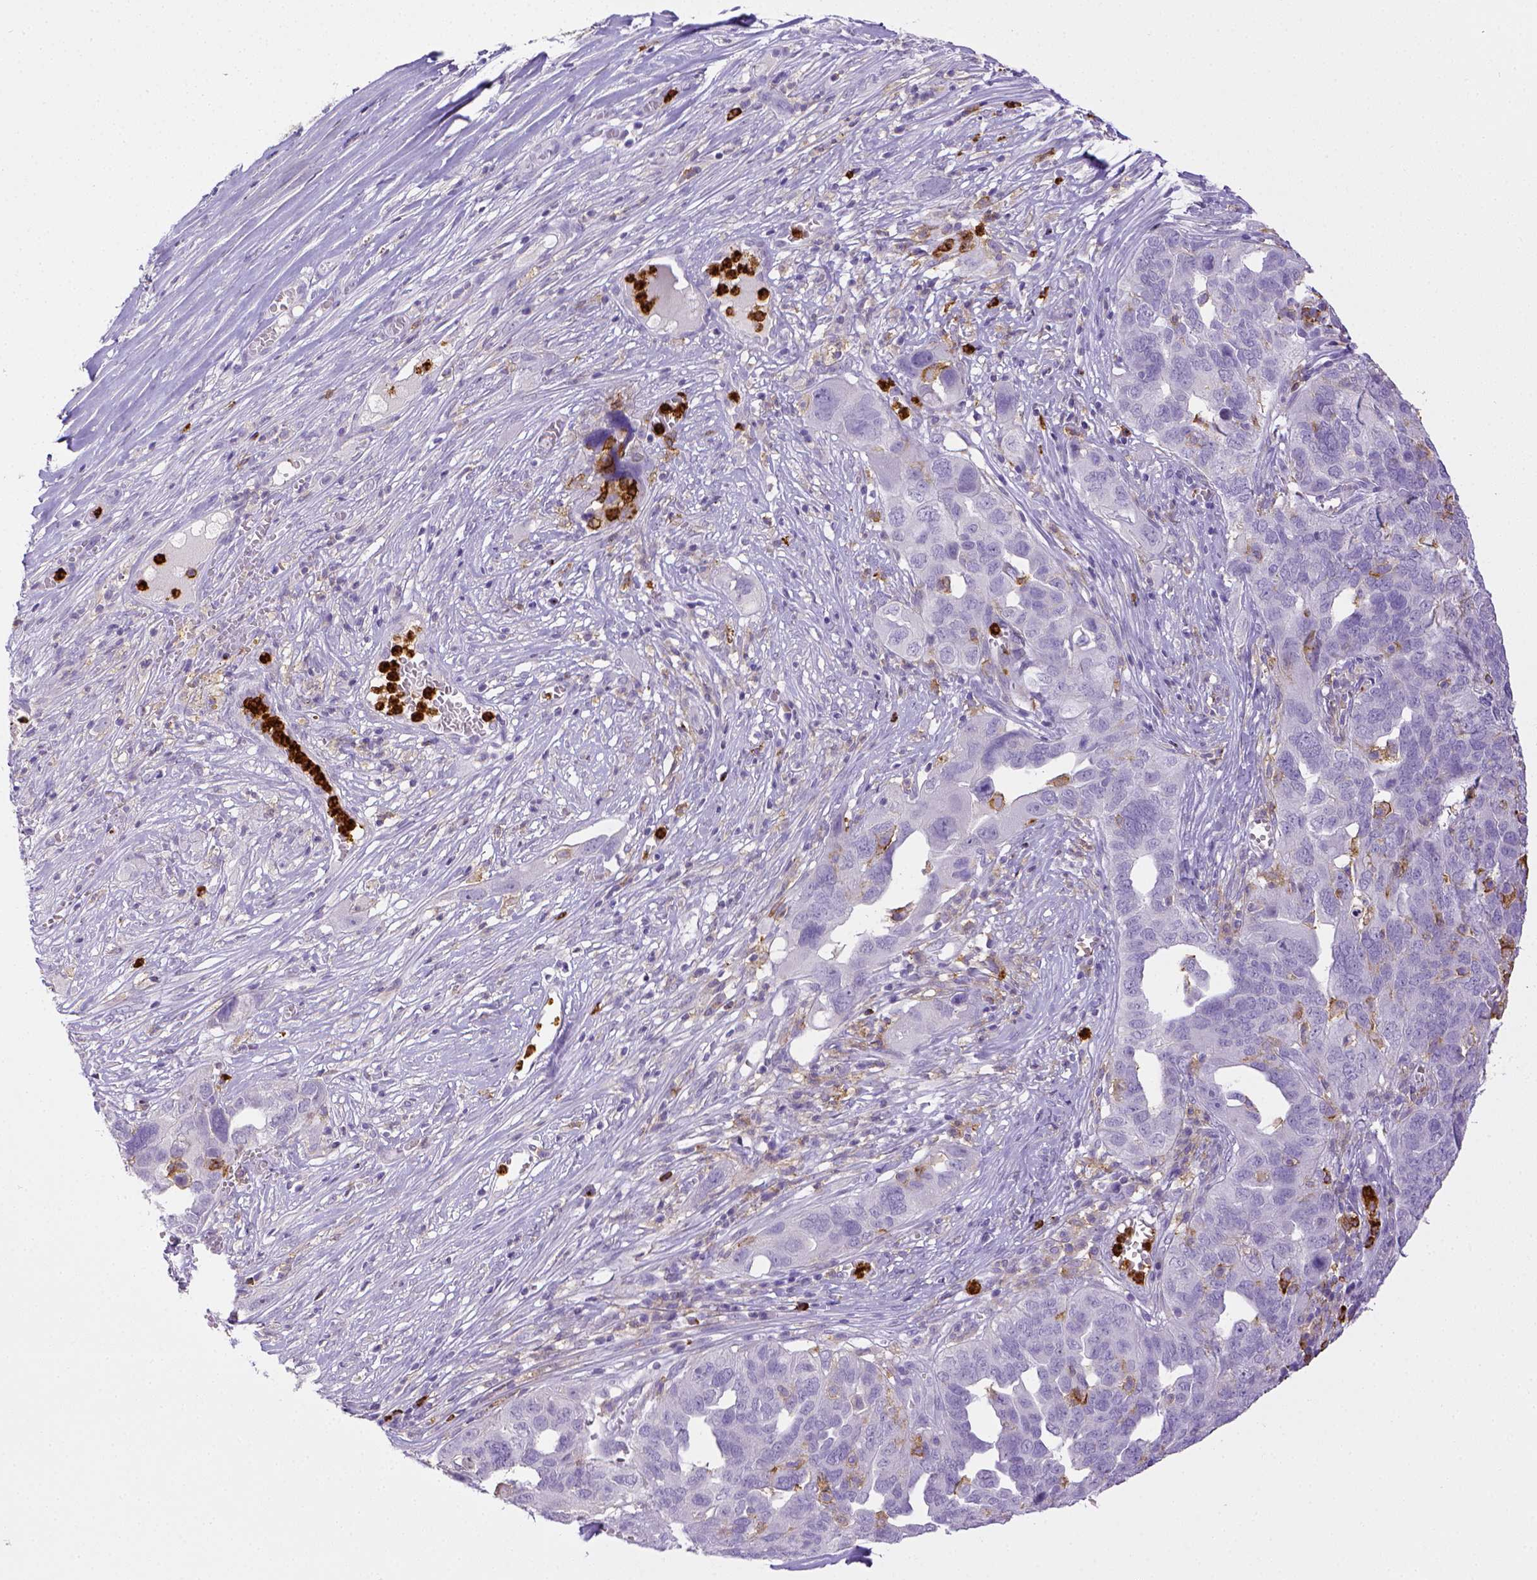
{"staining": {"intensity": "negative", "quantity": "none", "location": "none"}, "tissue": "ovarian cancer", "cell_type": "Tumor cells", "image_type": "cancer", "snomed": [{"axis": "morphology", "description": "Carcinoma, endometroid"}, {"axis": "topography", "description": "Soft tissue"}, {"axis": "topography", "description": "Ovary"}], "caption": "Immunohistochemistry (IHC) micrograph of ovarian cancer stained for a protein (brown), which demonstrates no staining in tumor cells.", "gene": "ITGAM", "patient": {"sex": "female", "age": 52}}